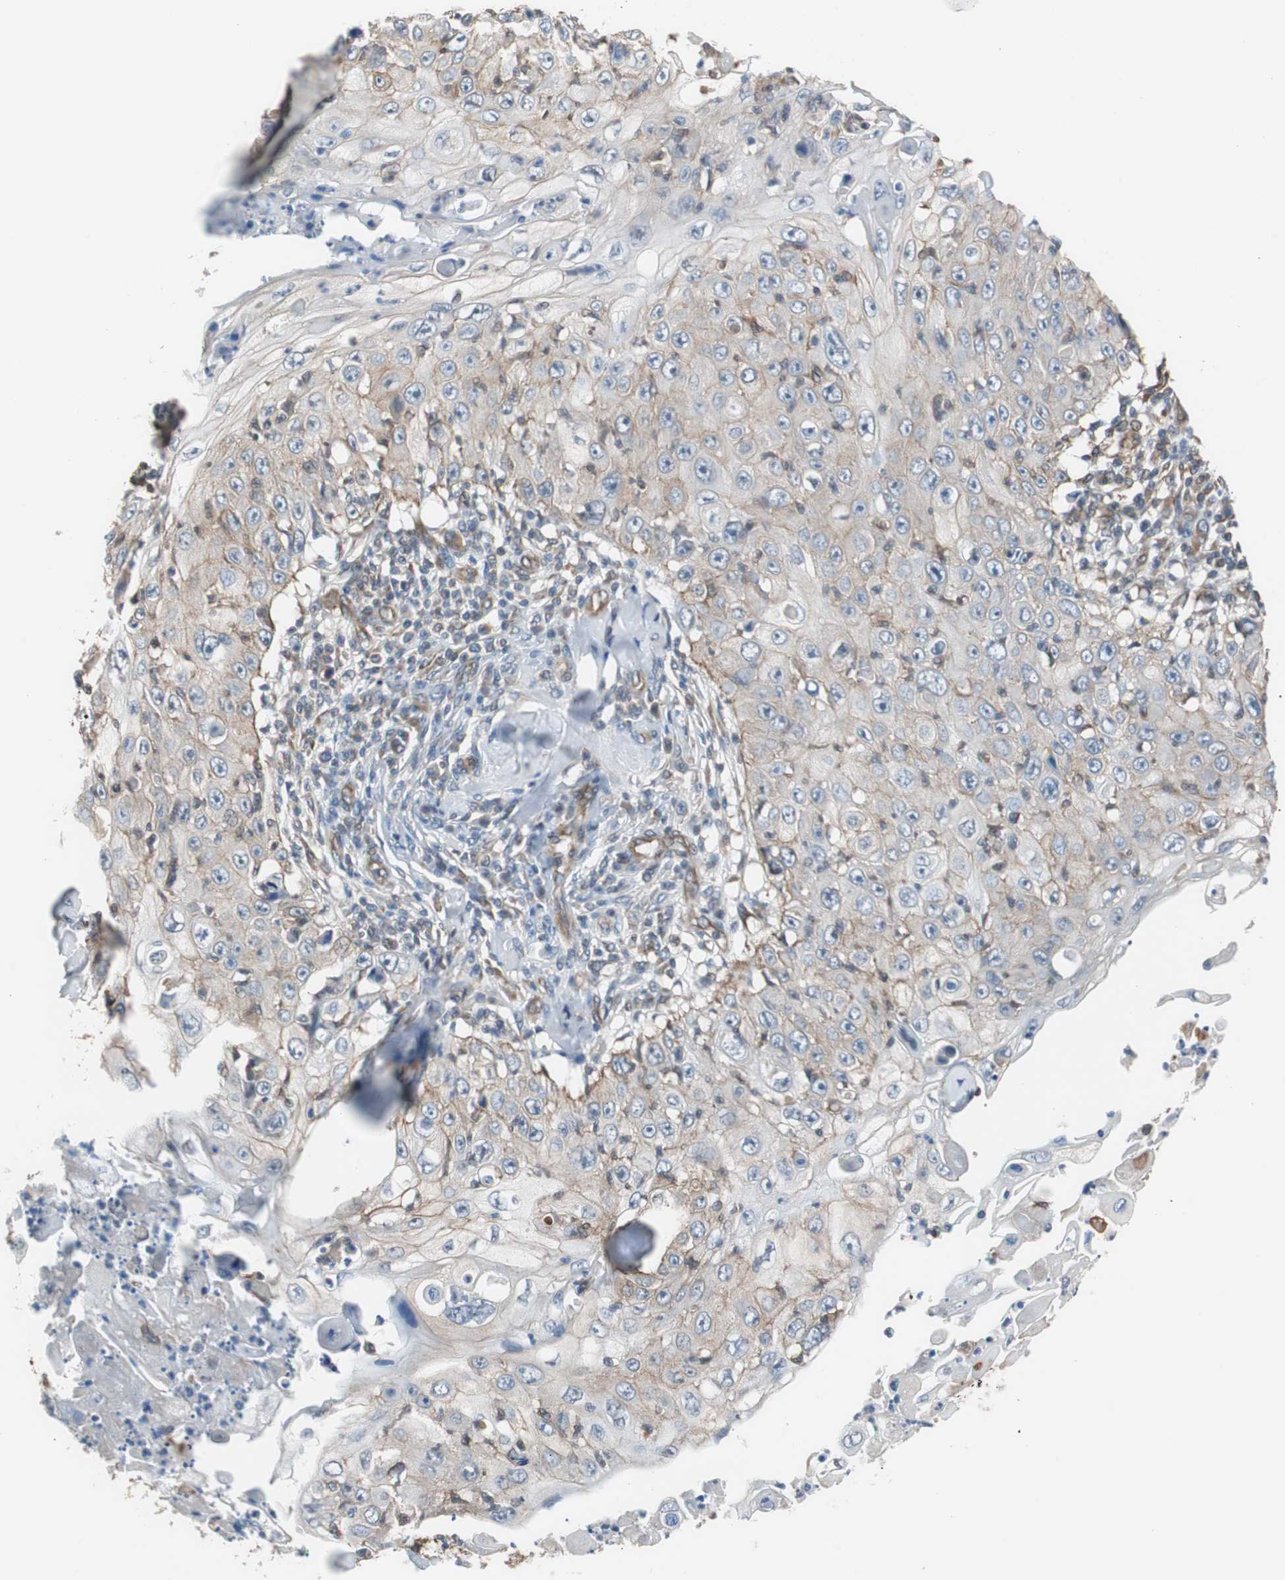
{"staining": {"intensity": "weak", "quantity": "25%-75%", "location": "cytoplasmic/membranous"}, "tissue": "skin cancer", "cell_type": "Tumor cells", "image_type": "cancer", "snomed": [{"axis": "morphology", "description": "Squamous cell carcinoma, NOS"}, {"axis": "topography", "description": "Skin"}], "caption": "Squamous cell carcinoma (skin) stained for a protein displays weak cytoplasmic/membranous positivity in tumor cells.", "gene": "KIF3B", "patient": {"sex": "male", "age": 86}}